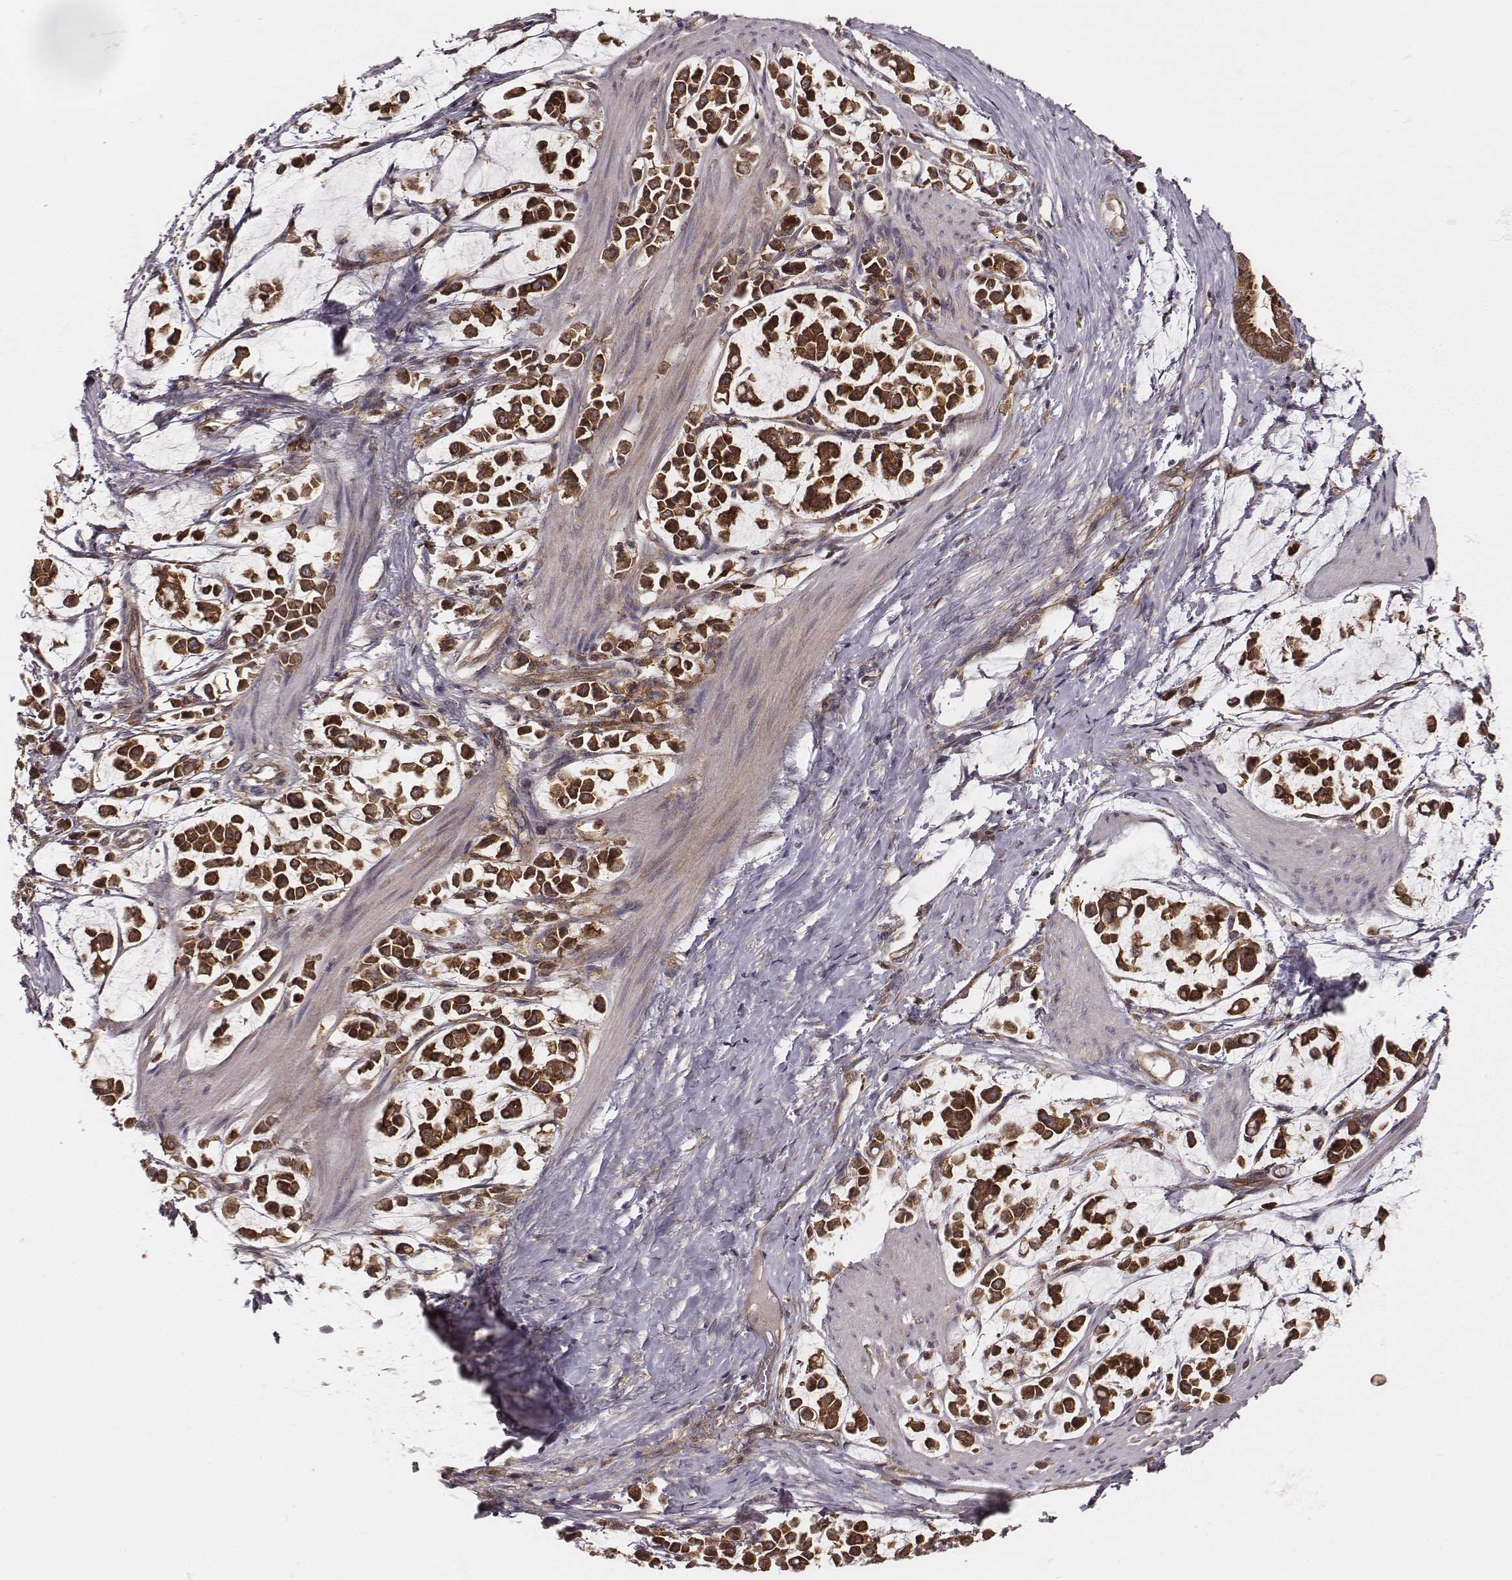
{"staining": {"intensity": "strong", "quantity": ">75%", "location": "cytoplasmic/membranous"}, "tissue": "stomach cancer", "cell_type": "Tumor cells", "image_type": "cancer", "snomed": [{"axis": "morphology", "description": "Adenocarcinoma, NOS"}, {"axis": "topography", "description": "Stomach"}], "caption": "Immunohistochemical staining of stomach adenocarcinoma shows high levels of strong cytoplasmic/membranous protein positivity in approximately >75% of tumor cells. The staining was performed using DAB (3,3'-diaminobenzidine) to visualize the protein expression in brown, while the nuclei were stained in blue with hematoxylin (Magnification: 20x).", "gene": "VPS26A", "patient": {"sex": "male", "age": 82}}